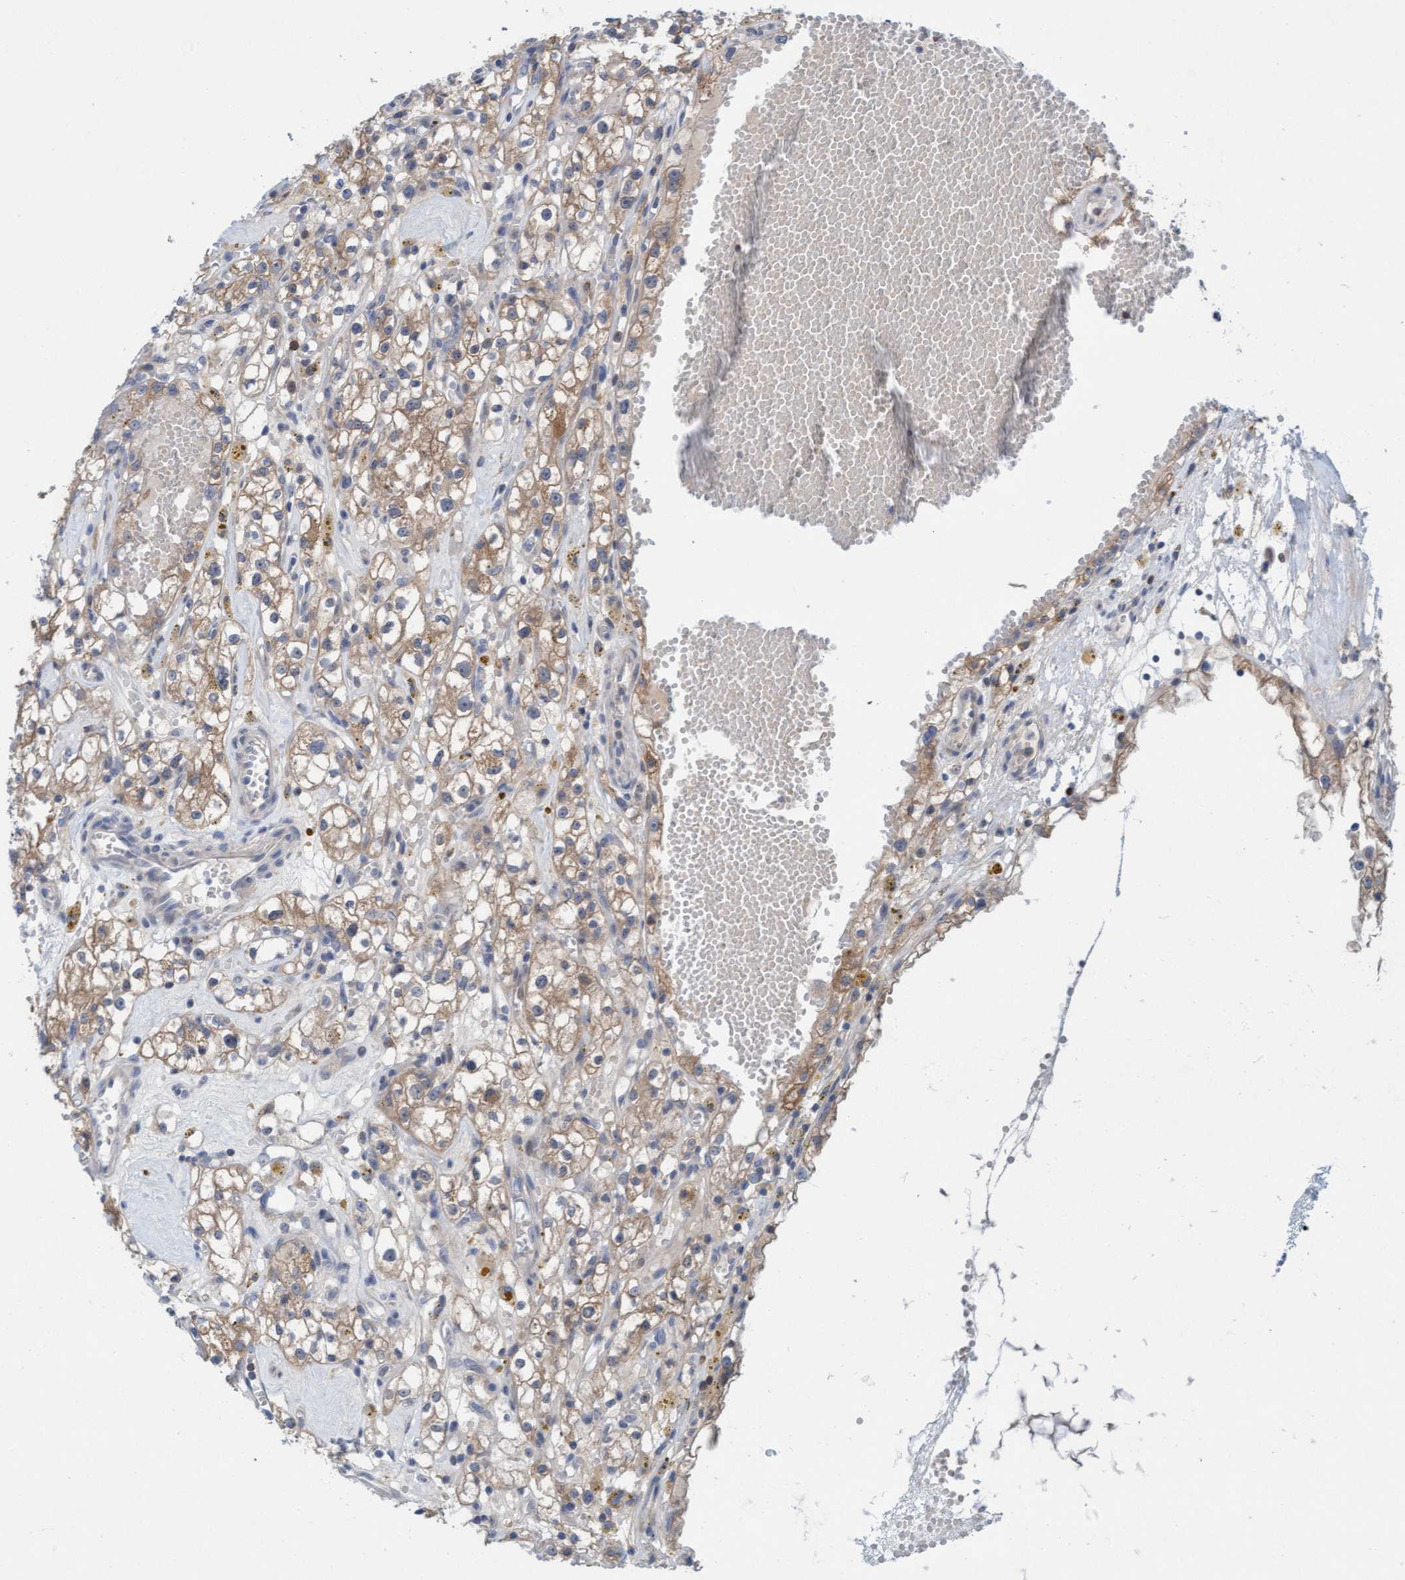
{"staining": {"intensity": "weak", "quantity": ">75%", "location": "cytoplasmic/membranous"}, "tissue": "renal cancer", "cell_type": "Tumor cells", "image_type": "cancer", "snomed": [{"axis": "morphology", "description": "Adenocarcinoma, NOS"}, {"axis": "topography", "description": "Kidney"}], "caption": "Tumor cells show low levels of weak cytoplasmic/membranous expression in about >75% of cells in renal cancer (adenocarcinoma).", "gene": "KLHL25", "patient": {"sex": "male", "age": 56}}